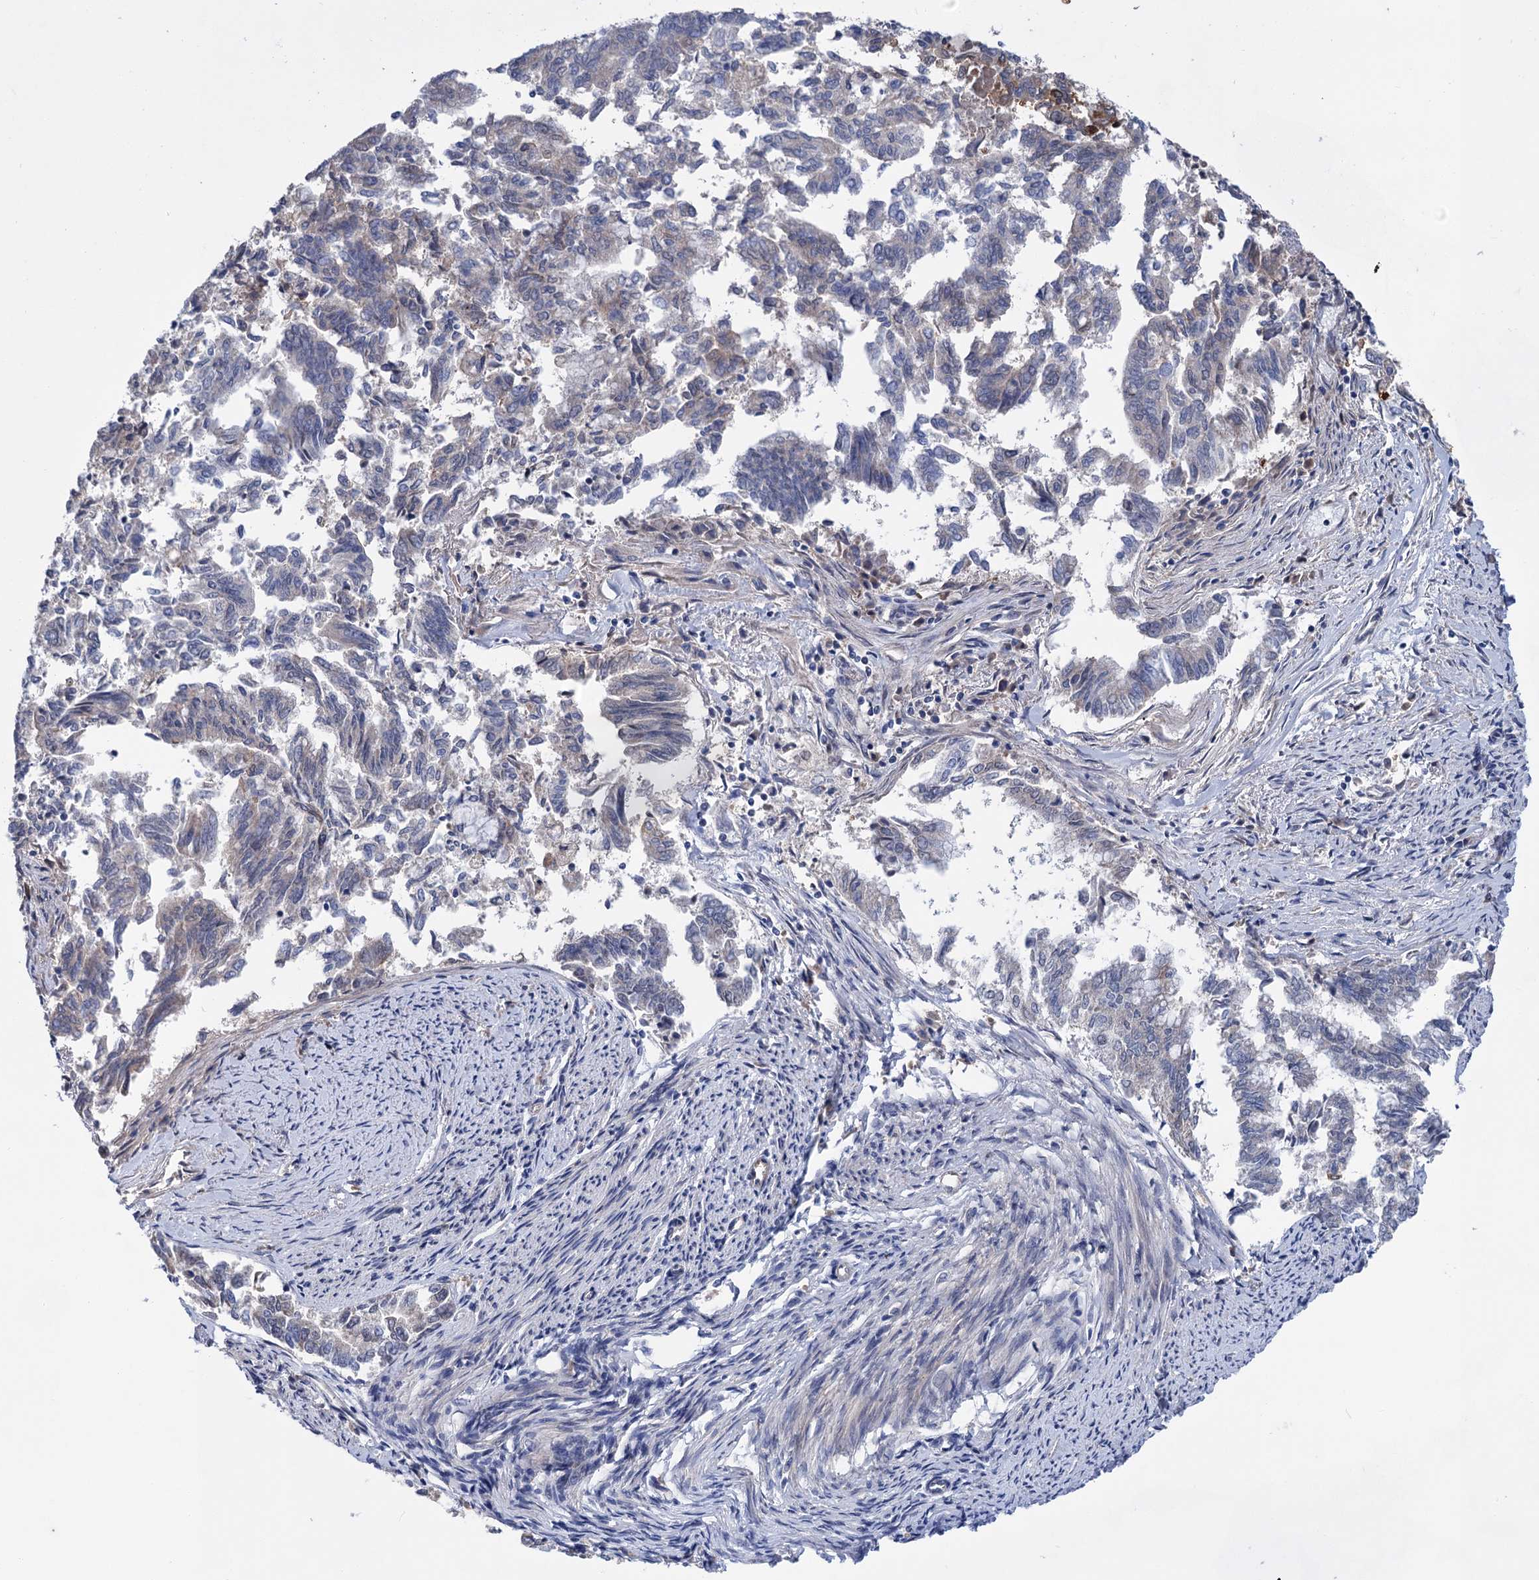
{"staining": {"intensity": "negative", "quantity": "none", "location": "none"}, "tissue": "endometrial cancer", "cell_type": "Tumor cells", "image_type": "cancer", "snomed": [{"axis": "morphology", "description": "Adenocarcinoma, NOS"}, {"axis": "topography", "description": "Endometrium"}], "caption": "Immunohistochemistry (IHC) image of neoplastic tissue: endometrial cancer (adenocarcinoma) stained with DAB (3,3'-diaminobenzidine) reveals no significant protein expression in tumor cells. (Brightfield microscopy of DAB (3,3'-diaminobenzidine) IHC at high magnification).", "gene": "MORN3", "patient": {"sex": "female", "age": 79}}